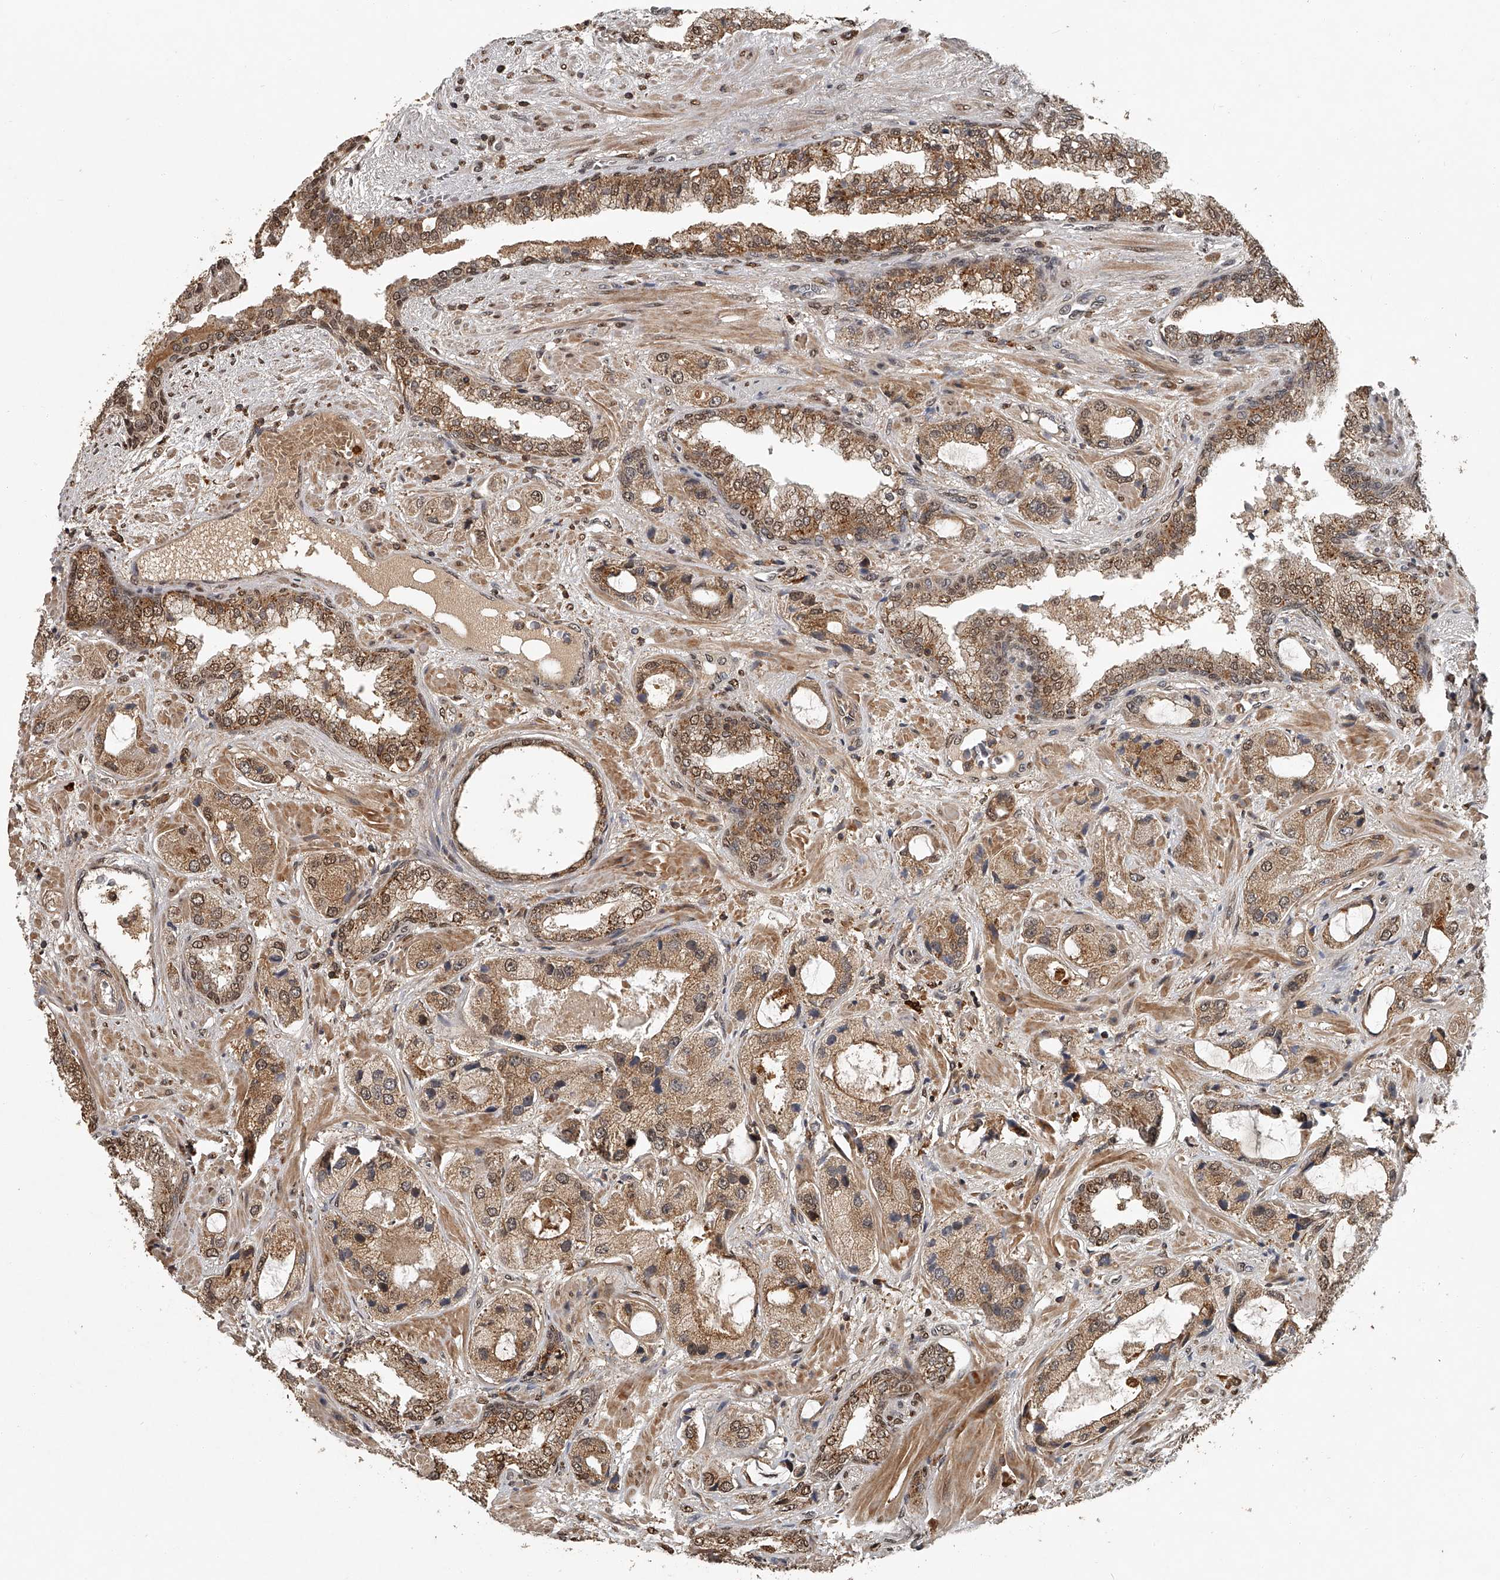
{"staining": {"intensity": "moderate", "quantity": ">75%", "location": "cytoplasmic/membranous,nuclear"}, "tissue": "prostate cancer", "cell_type": "Tumor cells", "image_type": "cancer", "snomed": [{"axis": "morphology", "description": "Normal tissue, NOS"}, {"axis": "morphology", "description": "Adenocarcinoma, High grade"}, {"axis": "topography", "description": "Prostate"}, {"axis": "topography", "description": "Peripheral nerve tissue"}], "caption": "High-power microscopy captured an immunohistochemistry micrograph of prostate cancer, revealing moderate cytoplasmic/membranous and nuclear staining in approximately >75% of tumor cells.", "gene": "PLEKHG1", "patient": {"sex": "male", "age": 59}}